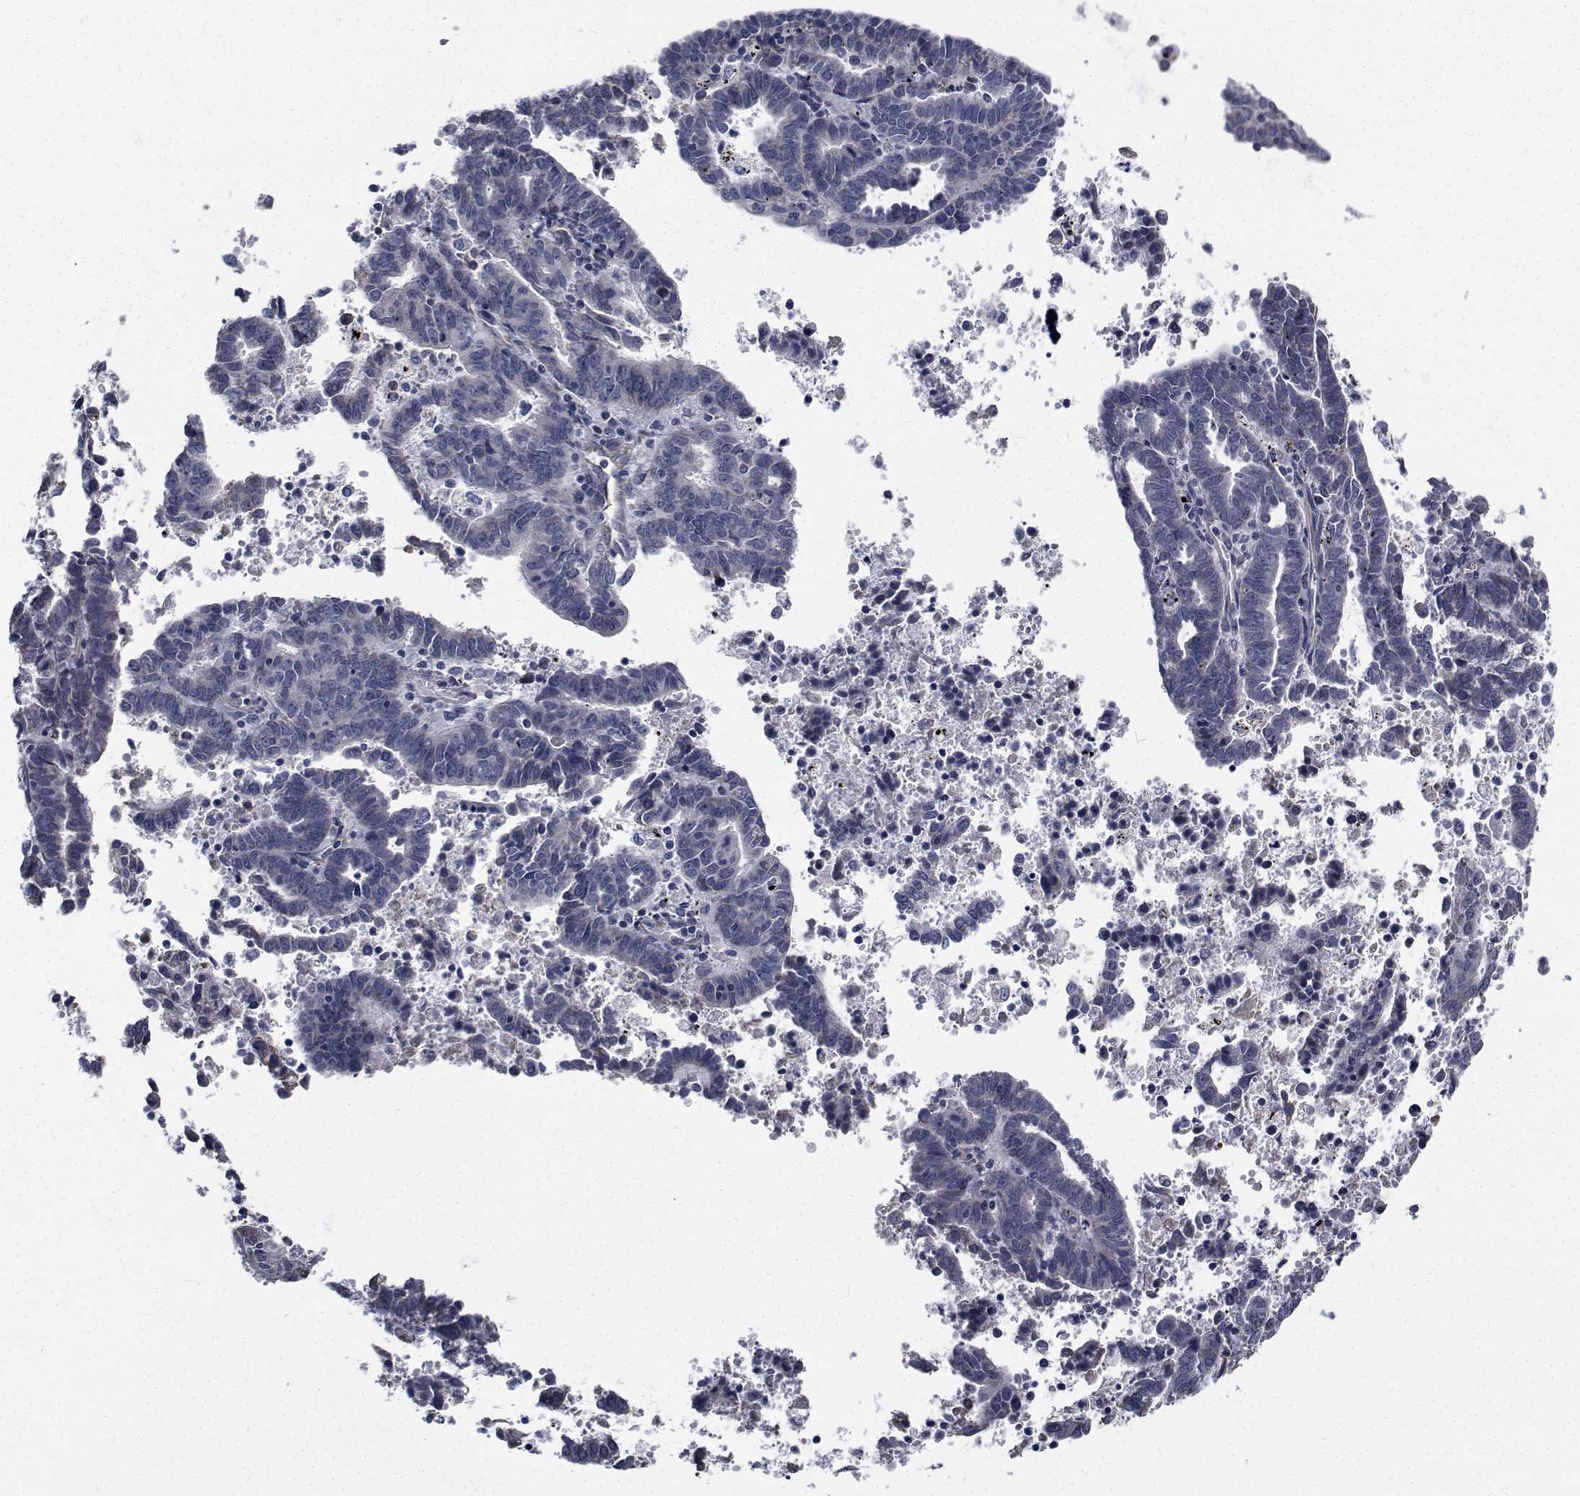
{"staining": {"intensity": "negative", "quantity": "none", "location": "none"}, "tissue": "endometrial cancer", "cell_type": "Tumor cells", "image_type": "cancer", "snomed": [{"axis": "morphology", "description": "Adenocarcinoma, NOS"}, {"axis": "topography", "description": "Uterus"}], "caption": "High power microscopy micrograph of an immunohistochemistry micrograph of endometrial cancer (adenocarcinoma), revealing no significant staining in tumor cells.", "gene": "TTBK1", "patient": {"sex": "female", "age": 83}}